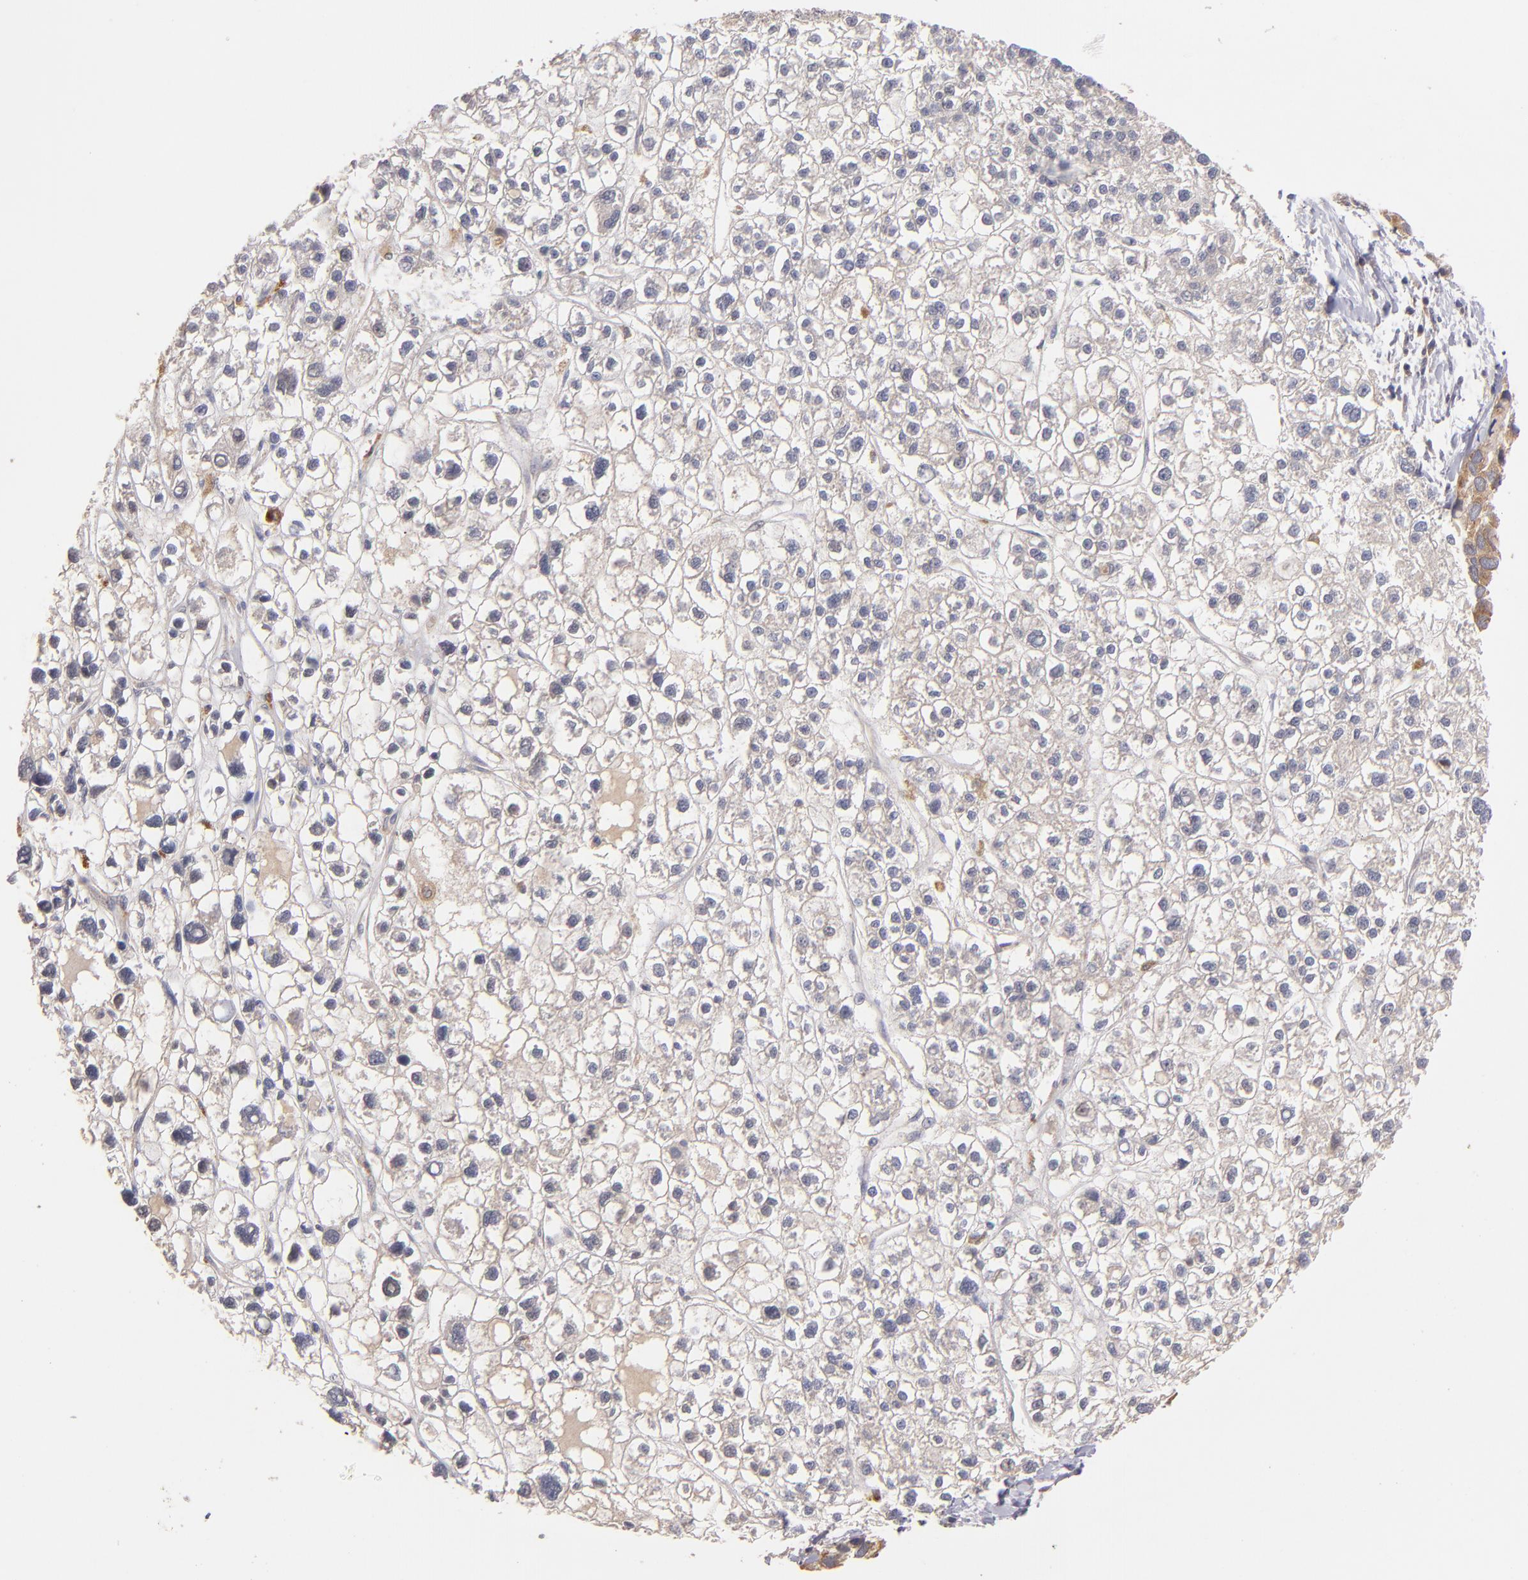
{"staining": {"intensity": "weak", "quantity": "<25%", "location": "cytoplasmic/membranous"}, "tissue": "liver cancer", "cell_type": "Tumor cells", "image_type": "cancer", "snomed": [{"axis": "morphology", "description": "Carcinoma, Hepatocellular, NOS"}, {"axis": "topography", "description": "Liver"}], "caption": "Tumor cells show no significant expression in liver cancer.", "gene": "UPF3B", "patient": {"sex": "female", "age": 85}}